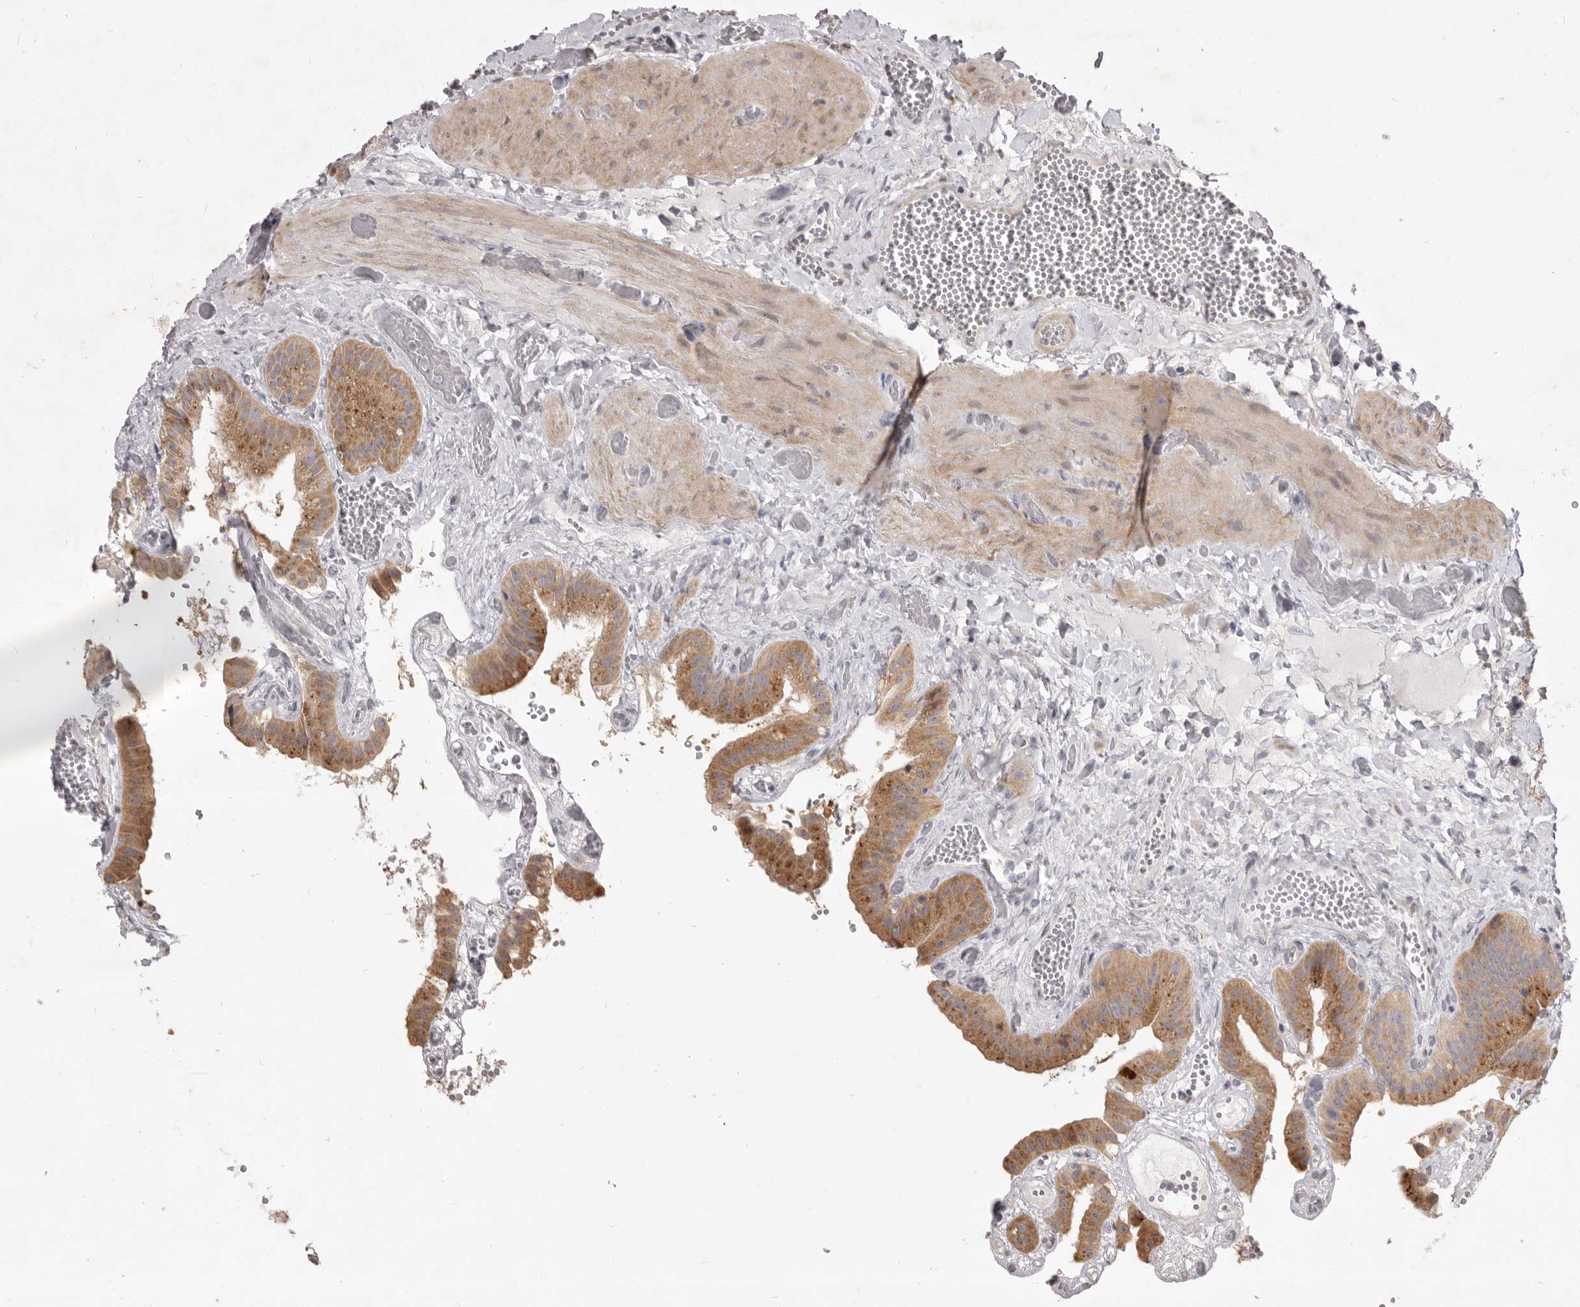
{"staining": {"intensity": "moderate", "quantity": ">75%", "location": "cytoplasmic/membranous"}, "tissue": "gallbladder", "cell_type": "Glandular cells", "image_type": "normal", "snomed": [{"axis": "morphology", "description": "Normal tissue, NOS"}, {"axis": "topography", "description": "Gallbladder"}], "caption": "Immunohistochemistry micrograph of benign gallbladder: human gallbladder stained using IHC shows medium levels of moderate protein expression localized specifically in the cytoplasmic/membranous of glandular cells, appearing as a cytoplasmic/membranous brown color.", "gene": "TBC1D8B", "patient": {"sex": "female", "age": 64}}